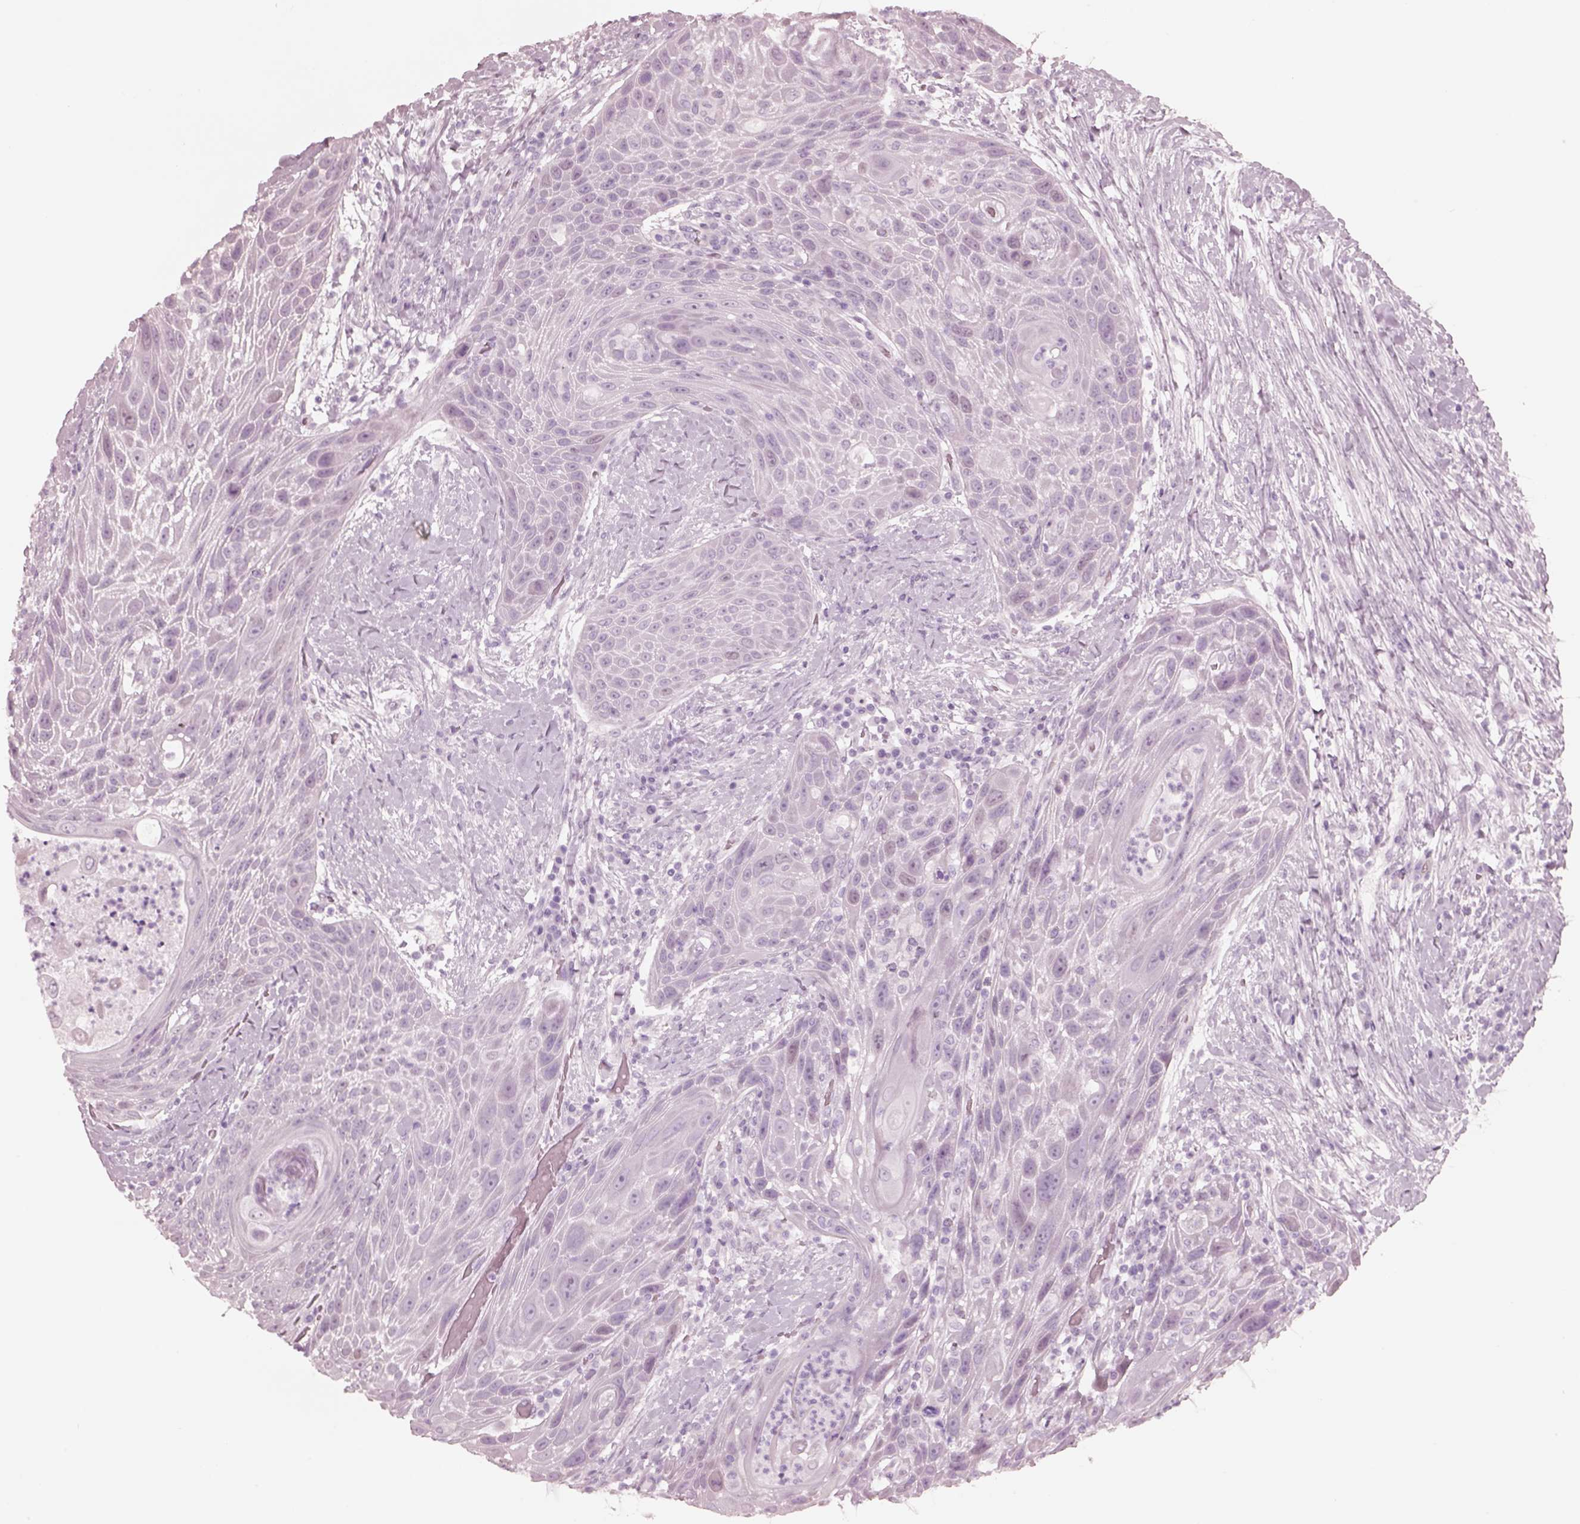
{"staining": {"intensity": "negative", "quantity": "none", "location": "none"}, "tissue": "head and neck cancer", "cell_type": "Tumor cells", "image_type": "cancer", "snomed": [{"axis": "morphology", "description": "Squamous cell carcinoma, NOS"}, {"axis": "topography", "description": "Head-Neck"}], "caption": "DAB immunohistochemical staining of human head and neck cancer displays no significant staining in tumor cells. Brightfield microscopy of immunohistochemistry stained with DAB (brown) and hematoxylin (blue), captured at high magnification.", "gene": "KRTAP24-1", "patient": {"sex": "male", "age": 69}}